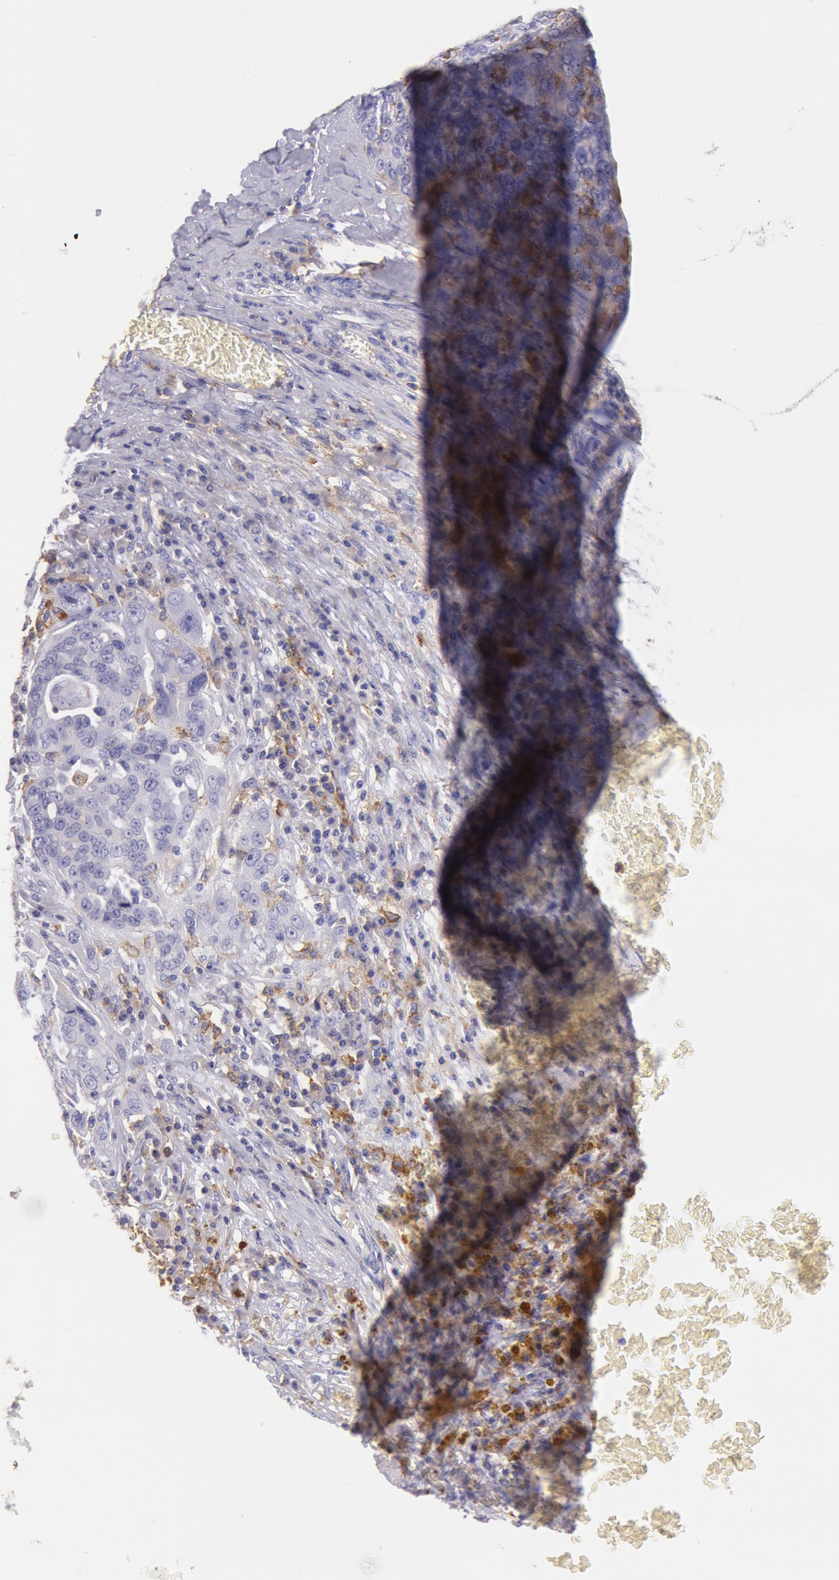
{"staining": {"intensity": "negative", "quantity": "none", "location": "none"}, "tissue": "ovarian cancer", "cell_type": "Tumor cells", "image_type": "cancer", "snomed": [{"axis": "morphology", "description": "Carcinoma, endometroid"}, {"axis": "topography", "description": "Ovary"}], "caption": "The histopathology image displays no significant expression in tumor cells of ovarian cancer.", "gene": "LYN", "patient": {"sex": "female", "age": 75}}